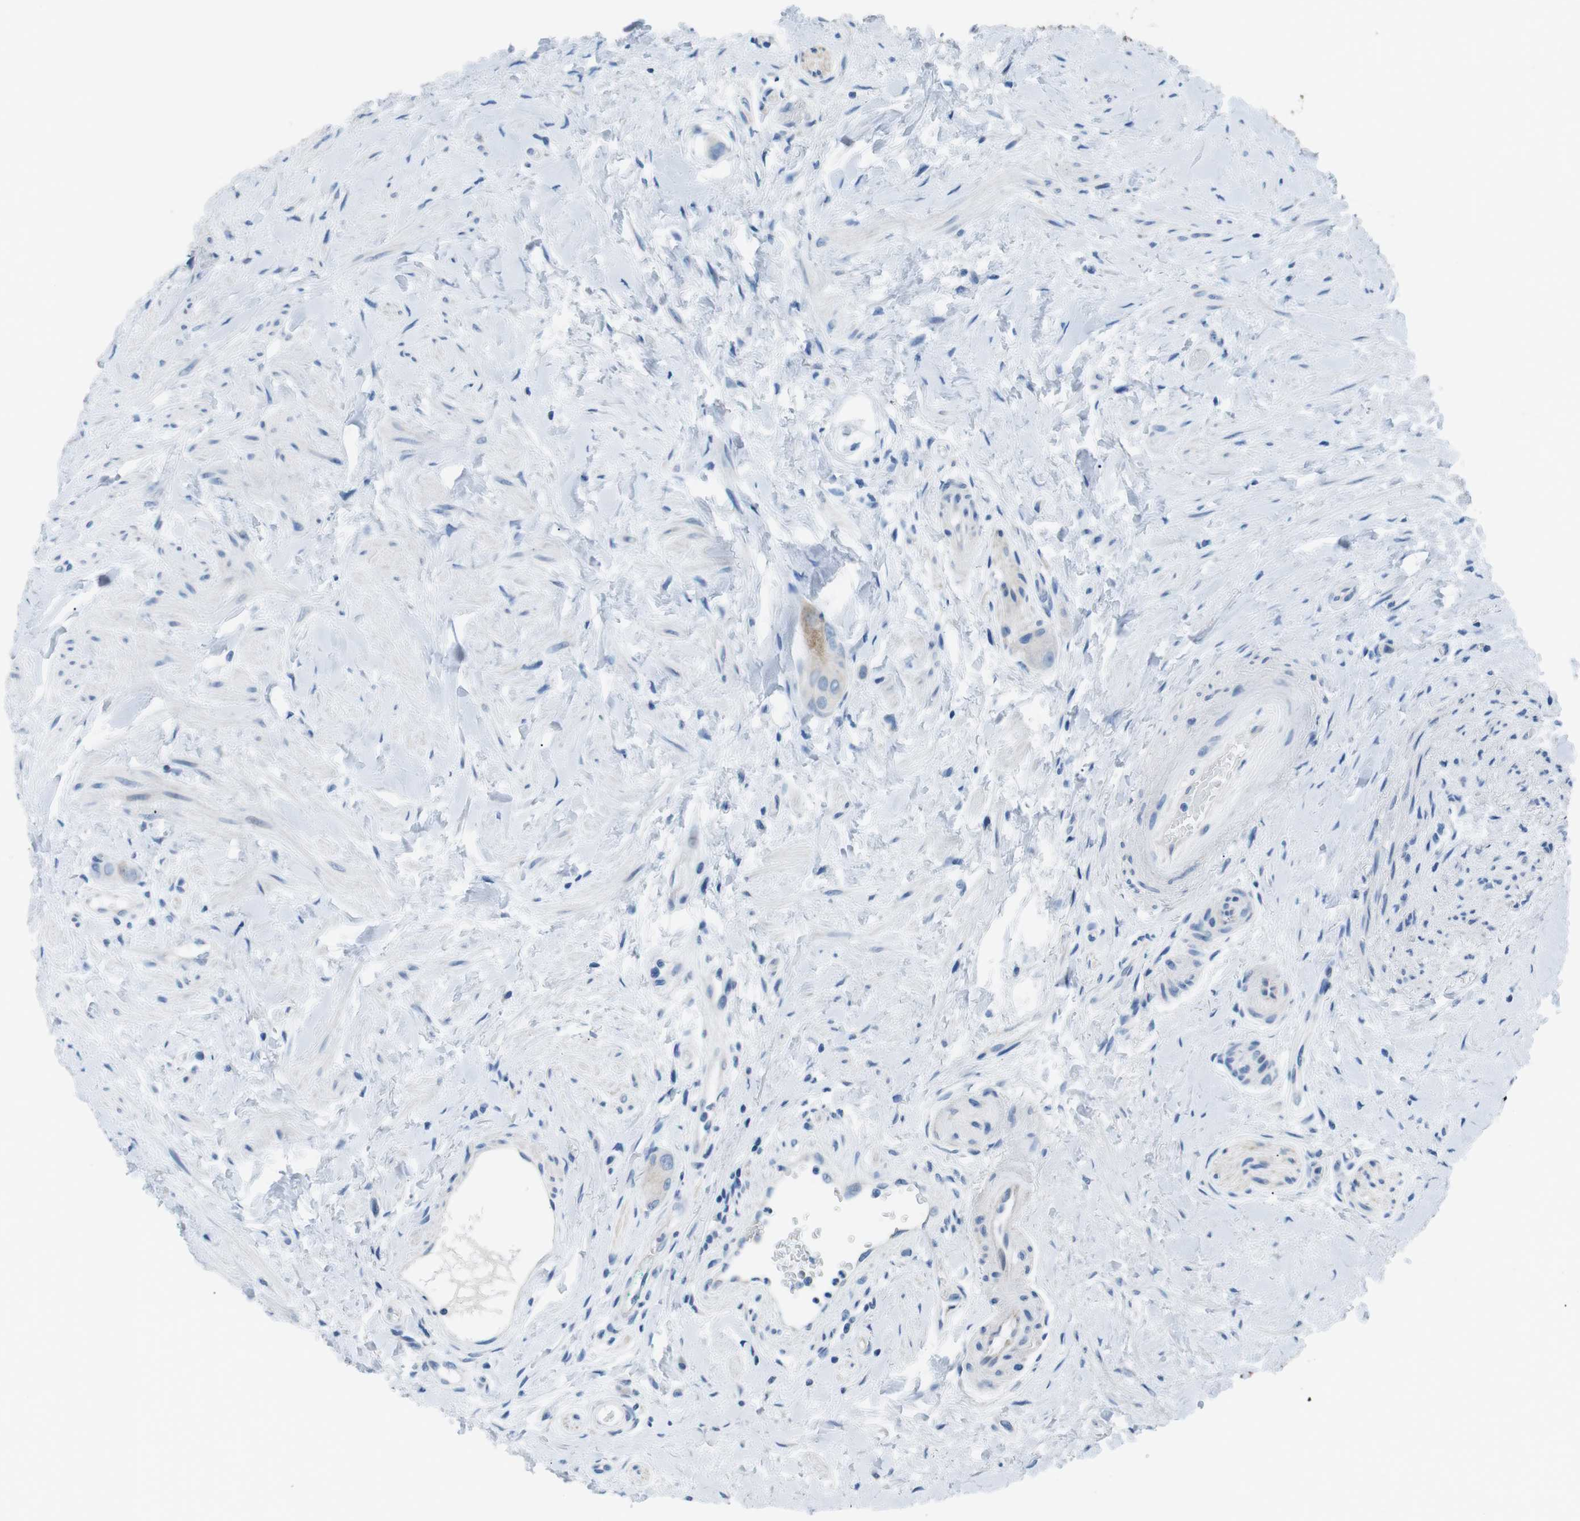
{"staining": {"intensity": "negative", "quantity": "none", "location": "none"}, "tissue": "colorectal cancer", "cell_type": "Tumor cells", "image_type": "cancer", "snomed": [{"axis": "morphology", "description": "Adenocarcinoma, NOS"}, {"axis": "topography", "description": "Rectum"}], "caption": "The histopathology image shows no staining of tumor cells in adenocarcinoma (colorectal). (Brightfield microscopy of DAB (3,3'-diaminobenzidine) immunohistochemistry (IHC) at high magnification).", "gene": "MUC2", "patient": {"sex": "male", "age": 51}}